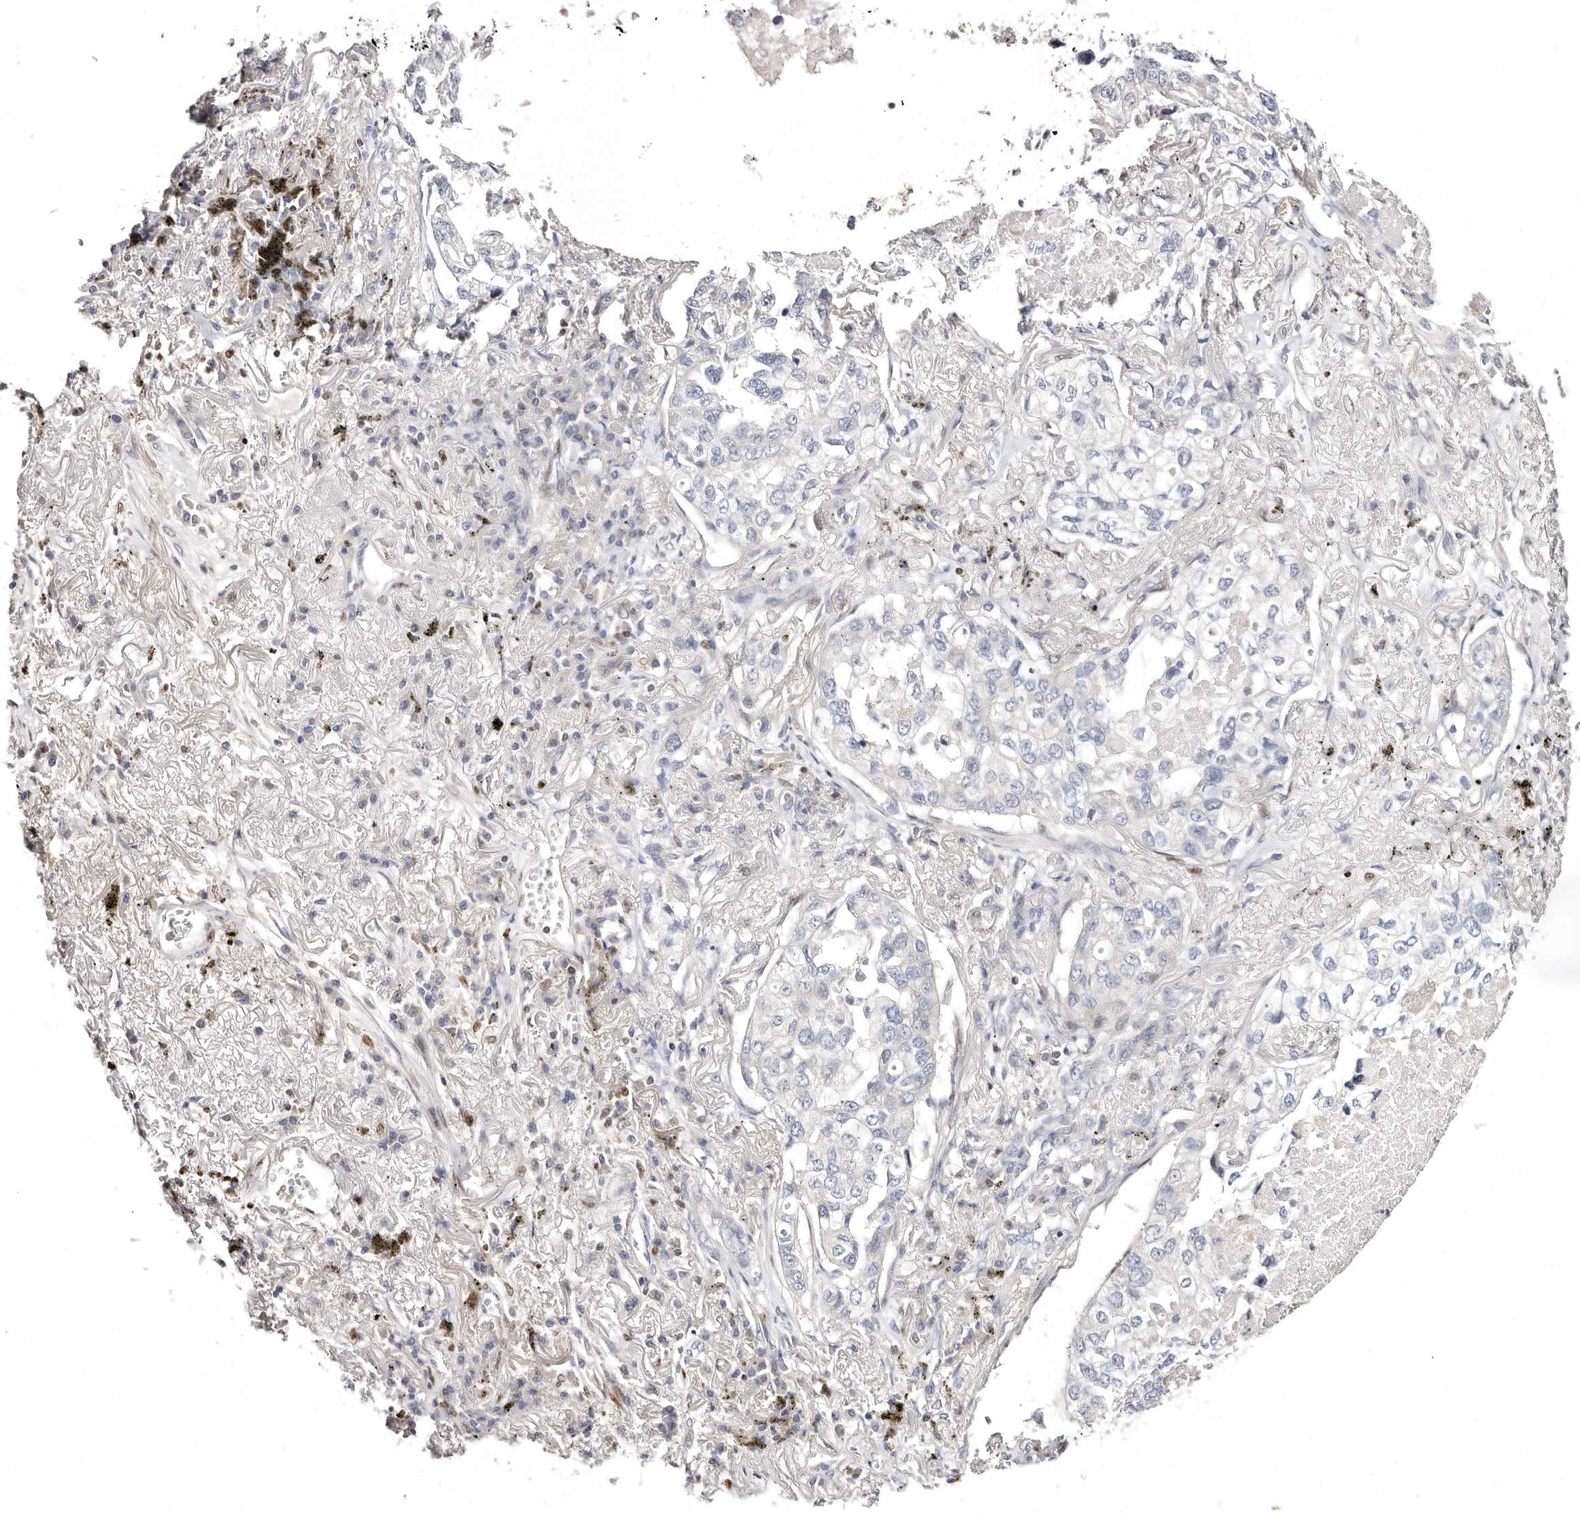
{"staining": {"intensity": "negative", "quantity": "none", "location": "none"}, "tissue": "lung cancer", "cell_type": "Tumor cells", "image_type": "cancer", "snomed": [{"axis": "morphology", "description": "Adenocarcinoma, NOS"}, {"axis": "topography", "description": "Lung"}], "caption": "IHC micrograph of lung cancer stained for a protein (brown), which shows no positivity in tumor cells.", "gene": "IQGAP3", "patient": {"sex": "male", "age": 65}}